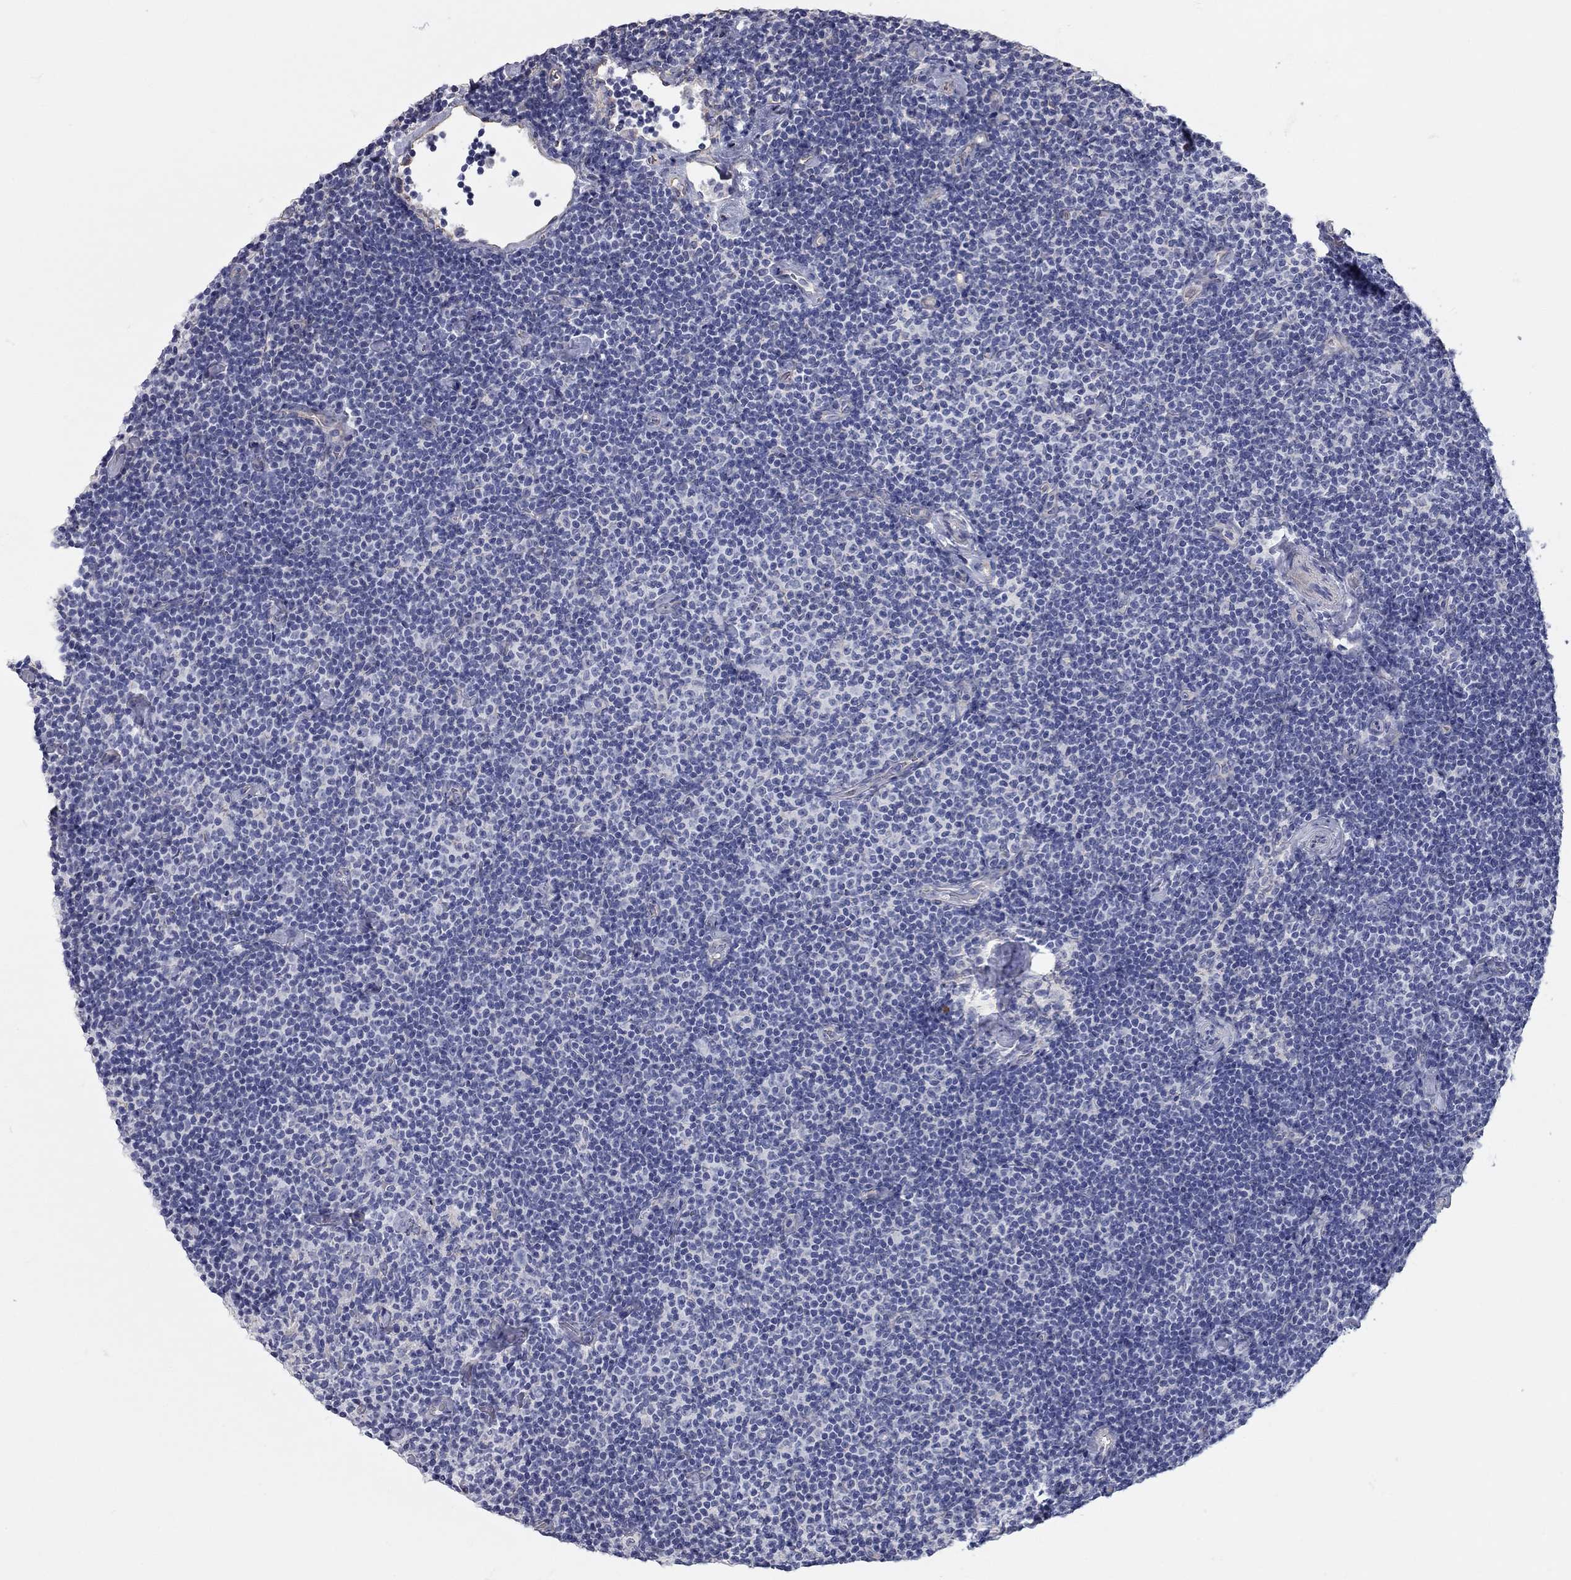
{"staining": {"intensity": "negative", "quantity": "none", "location": "none"}, "tissue": "lymphoma", "cell_type": "Tumor cells", "image_type": "cancer", "snomed": [{"axis": "morphology", "description": "Malignant lymphoma, non-Hodgkin's type, Low grade"}, {"axis": "topography", "description": "Lymph node"}], "caption": "Histopathology image shows no protein expression in tumor cells of malignant lymphoma, non-Hodgkin's type (low-grade) tissue.", "gene": "C10orf90", "patient": {"sex": "male", "age": 81}}